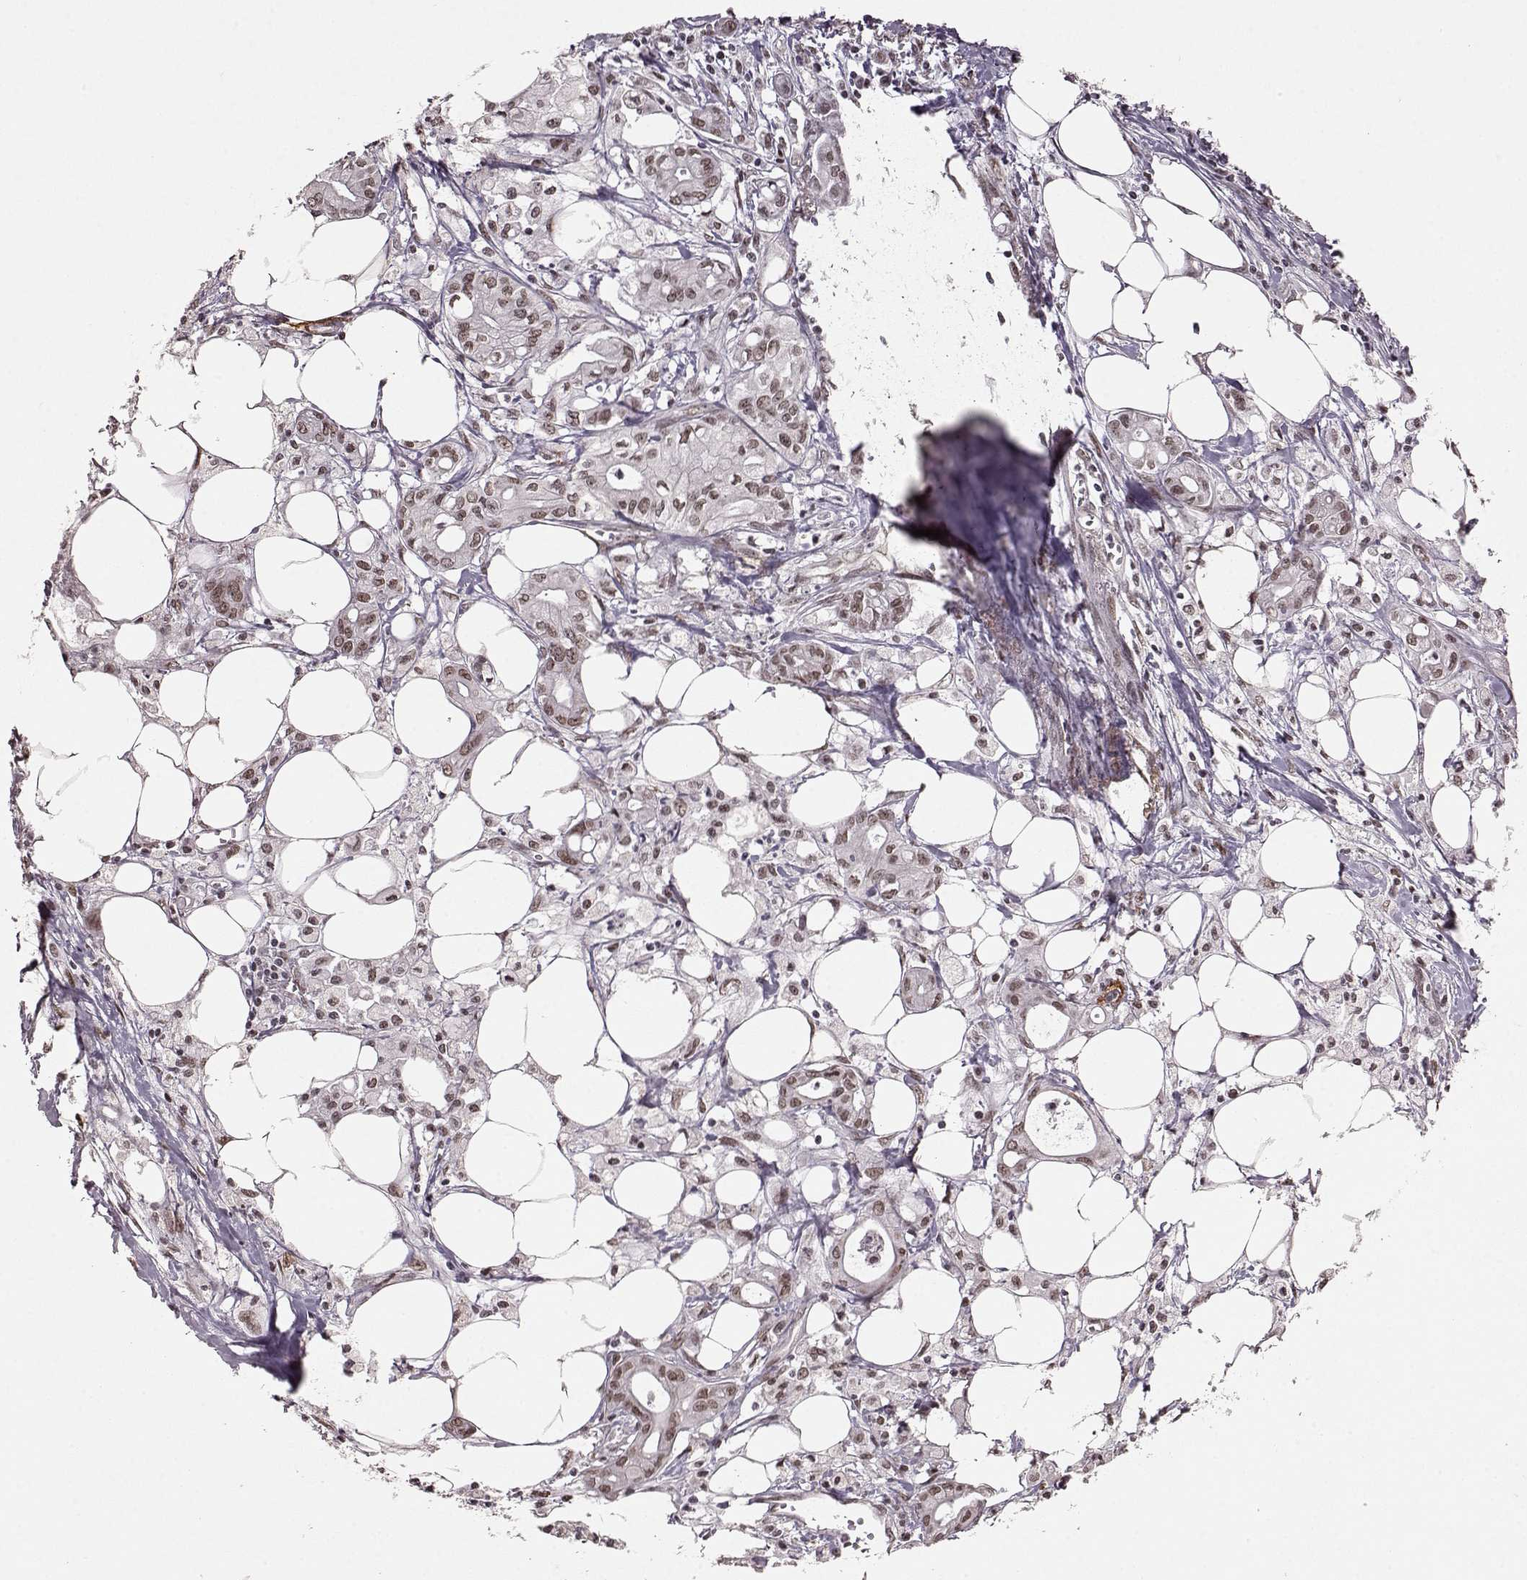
{"staining": {"intensity": "weak", "quantity": ">75%", "location": "nuclear"}, "tissue": "pancreatic cancer", "cell_type": "Tumor cells", "image_type": "cancer", "snomed": [{"axis": "morphology", "description": "Adenocarcinoma, NOS"}, {"axis": "topography", "description": "Pancreas"}], "caption": "Brown immunohistochemical staining in human pancreatic cancer displays weak nuclear positivity in about >75% of tumor cells.", "gene": "RRAGD", "patient": {"sex": "male", "age": 71}}